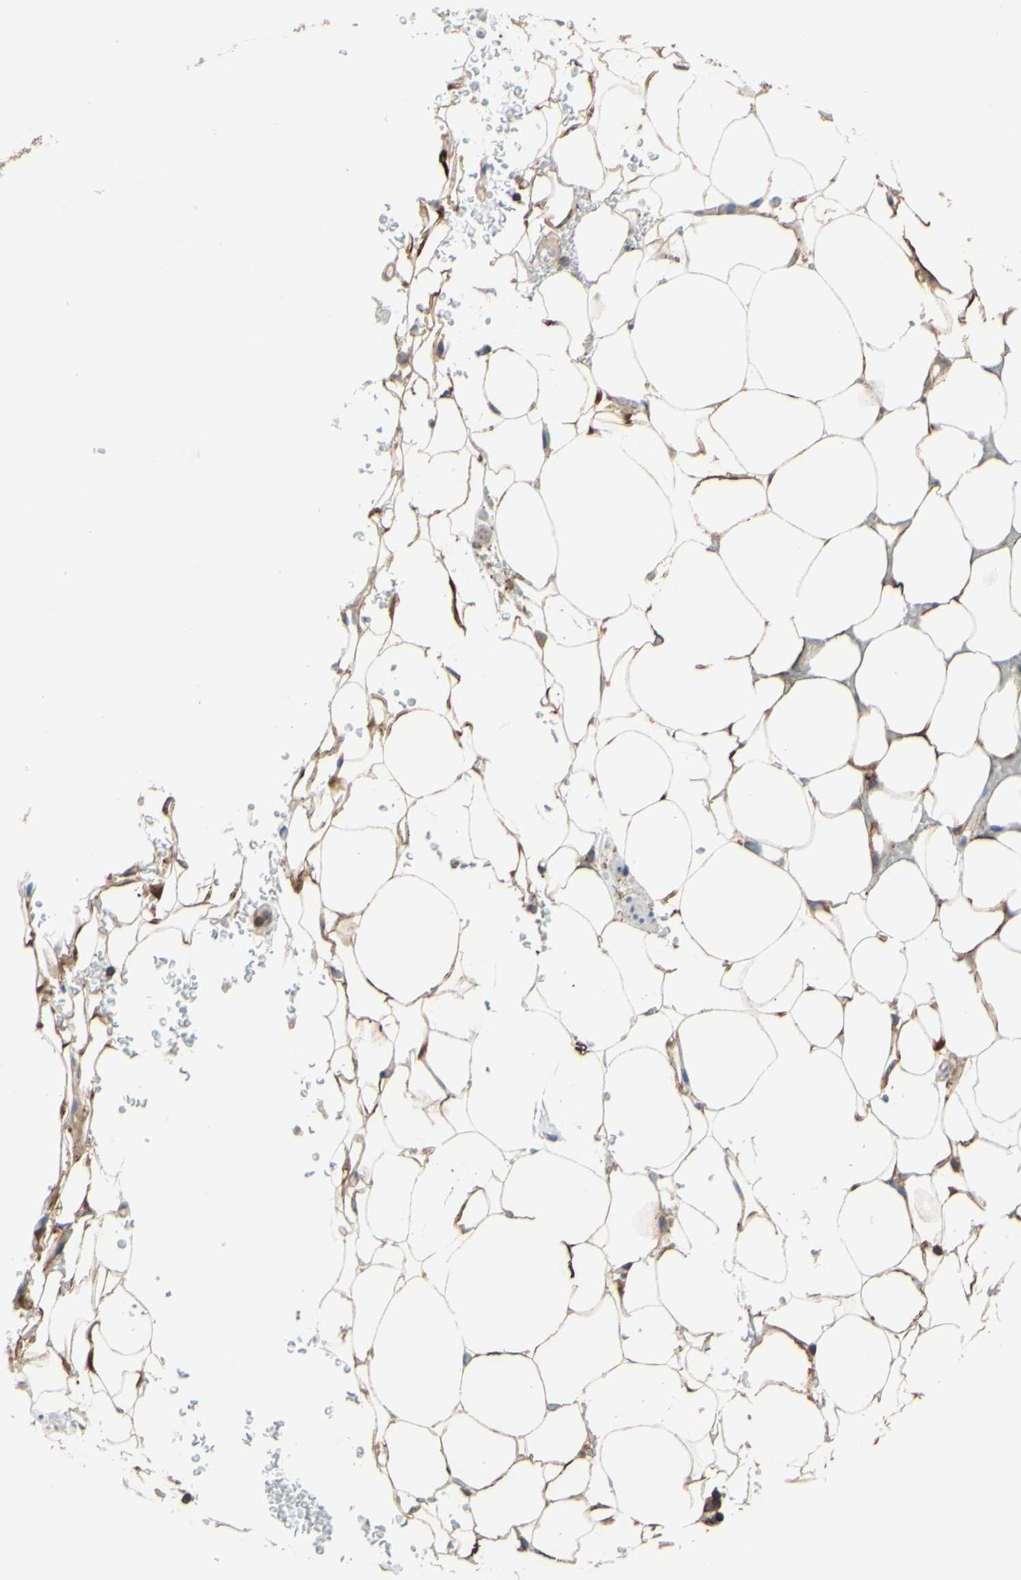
{"staining": {"intensity": "moderate", "quantity": ">75%", "location": "cytoplasmic/membranous"}, "tissue": "adipose tissue", "cell_type": "Adipocytes", "image_type": "normal", "snomed": [{"axis": "morphology", "description": "Normal tissue, NOS"}, {"axis": "topography", "description": "Peripheral nerve tissue"}], "caption": "The immunohistochemical stain labels moderate cytoplasmic/membranous staining in adipocytes of unremarkable adipose tissue.", "gene": "POR", "patient": {"sex": "male", "age": 70}}